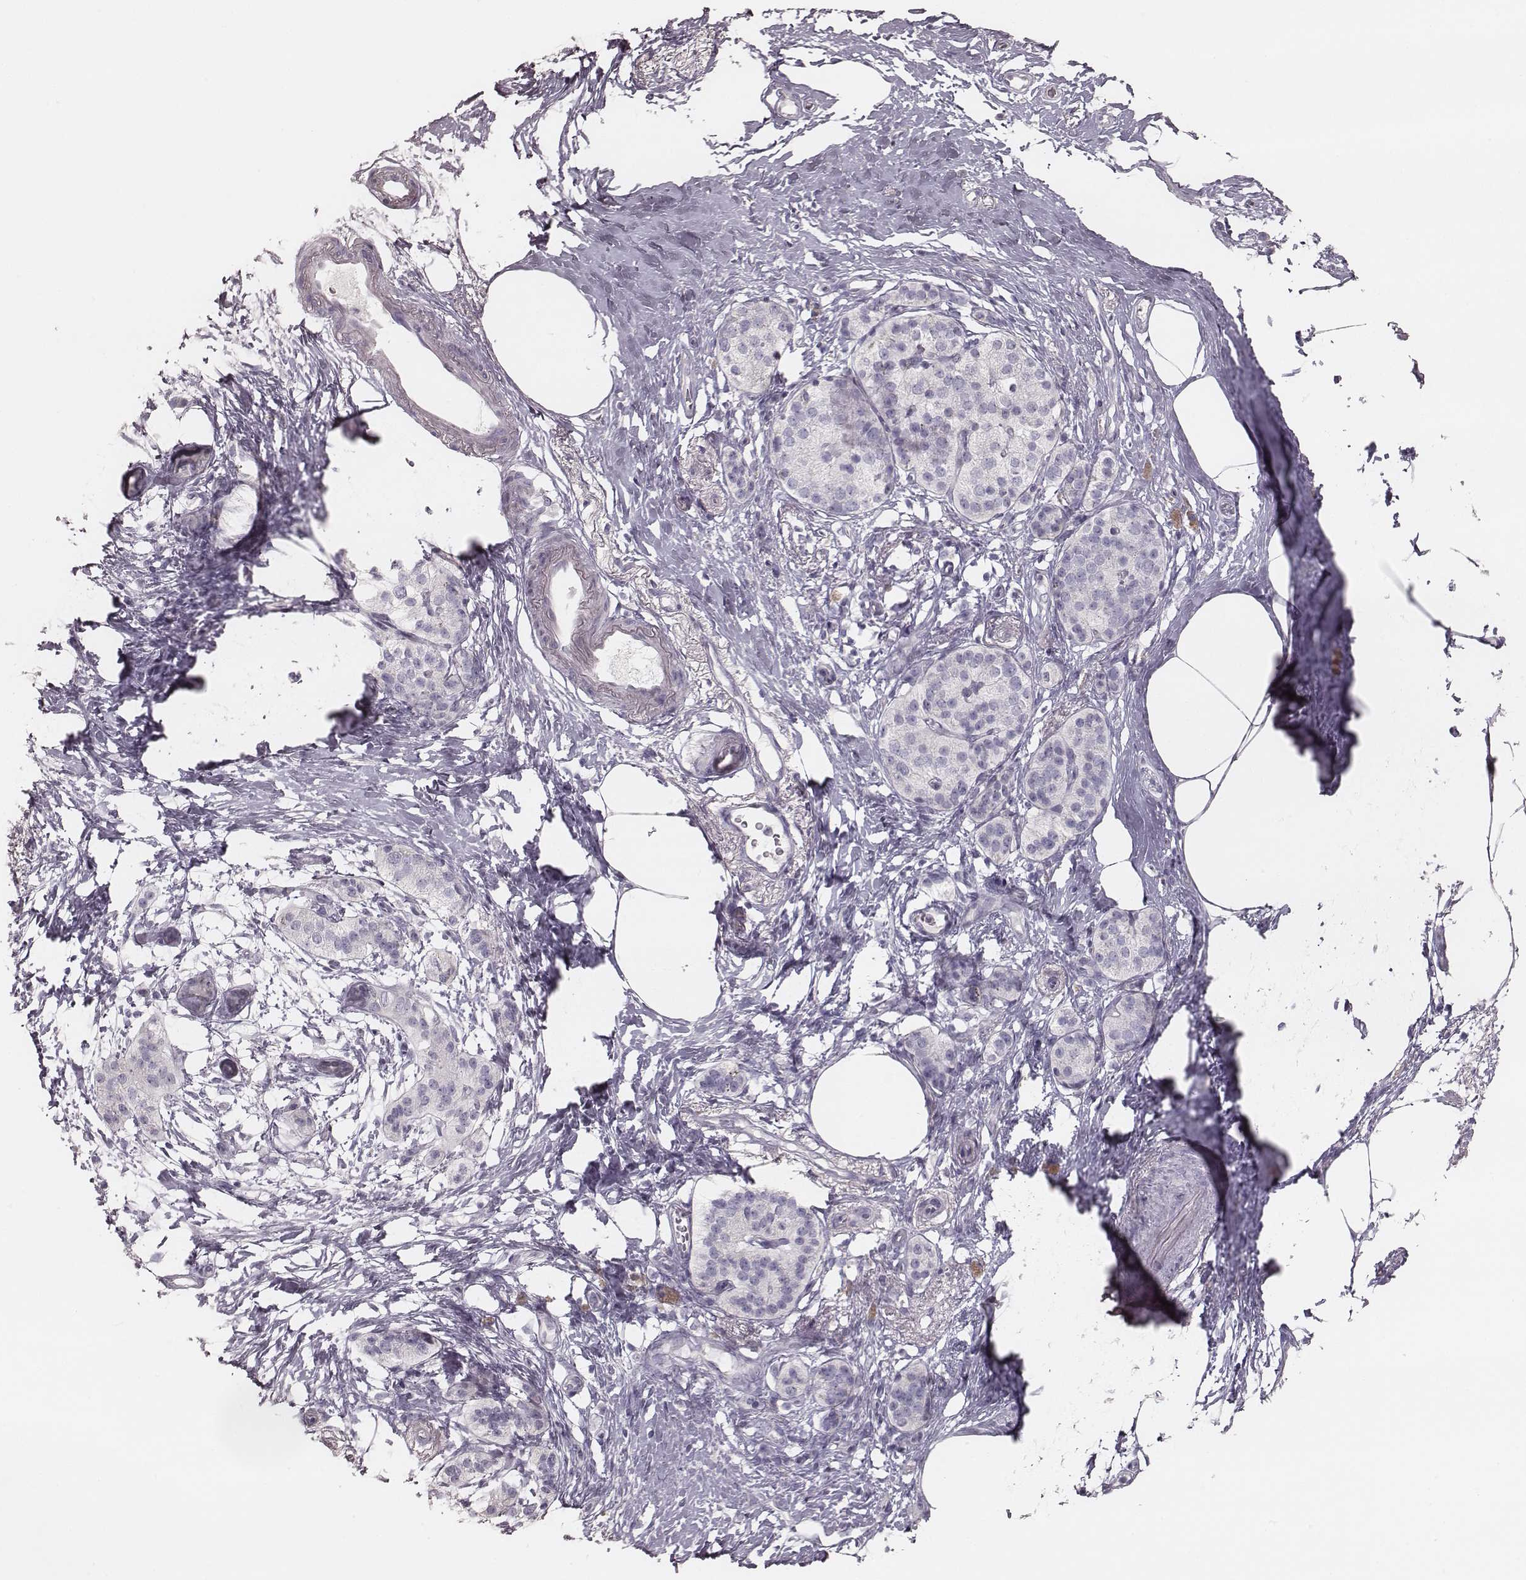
{"staining": {"intensity": "negative", "quantity": "none", "location": "none"}, "tissue": "pancreatic cancer", "cell_type": "Tumor cells", "image_type": "cancer", "snomed": [{"axis": "morphology", "description": "Adenocarcinoma, NOS"}, {"axis": "topography", "description": "Pancreas"}], "caption": "DAB (3,3'-diaminobenzidine) immunohistochemical staining of adenocarcinoma (pancreatic) displays no significant positivity in tumor cells.", "gene": "ZP4", "patient": {"sex": "female", "age": 72}}